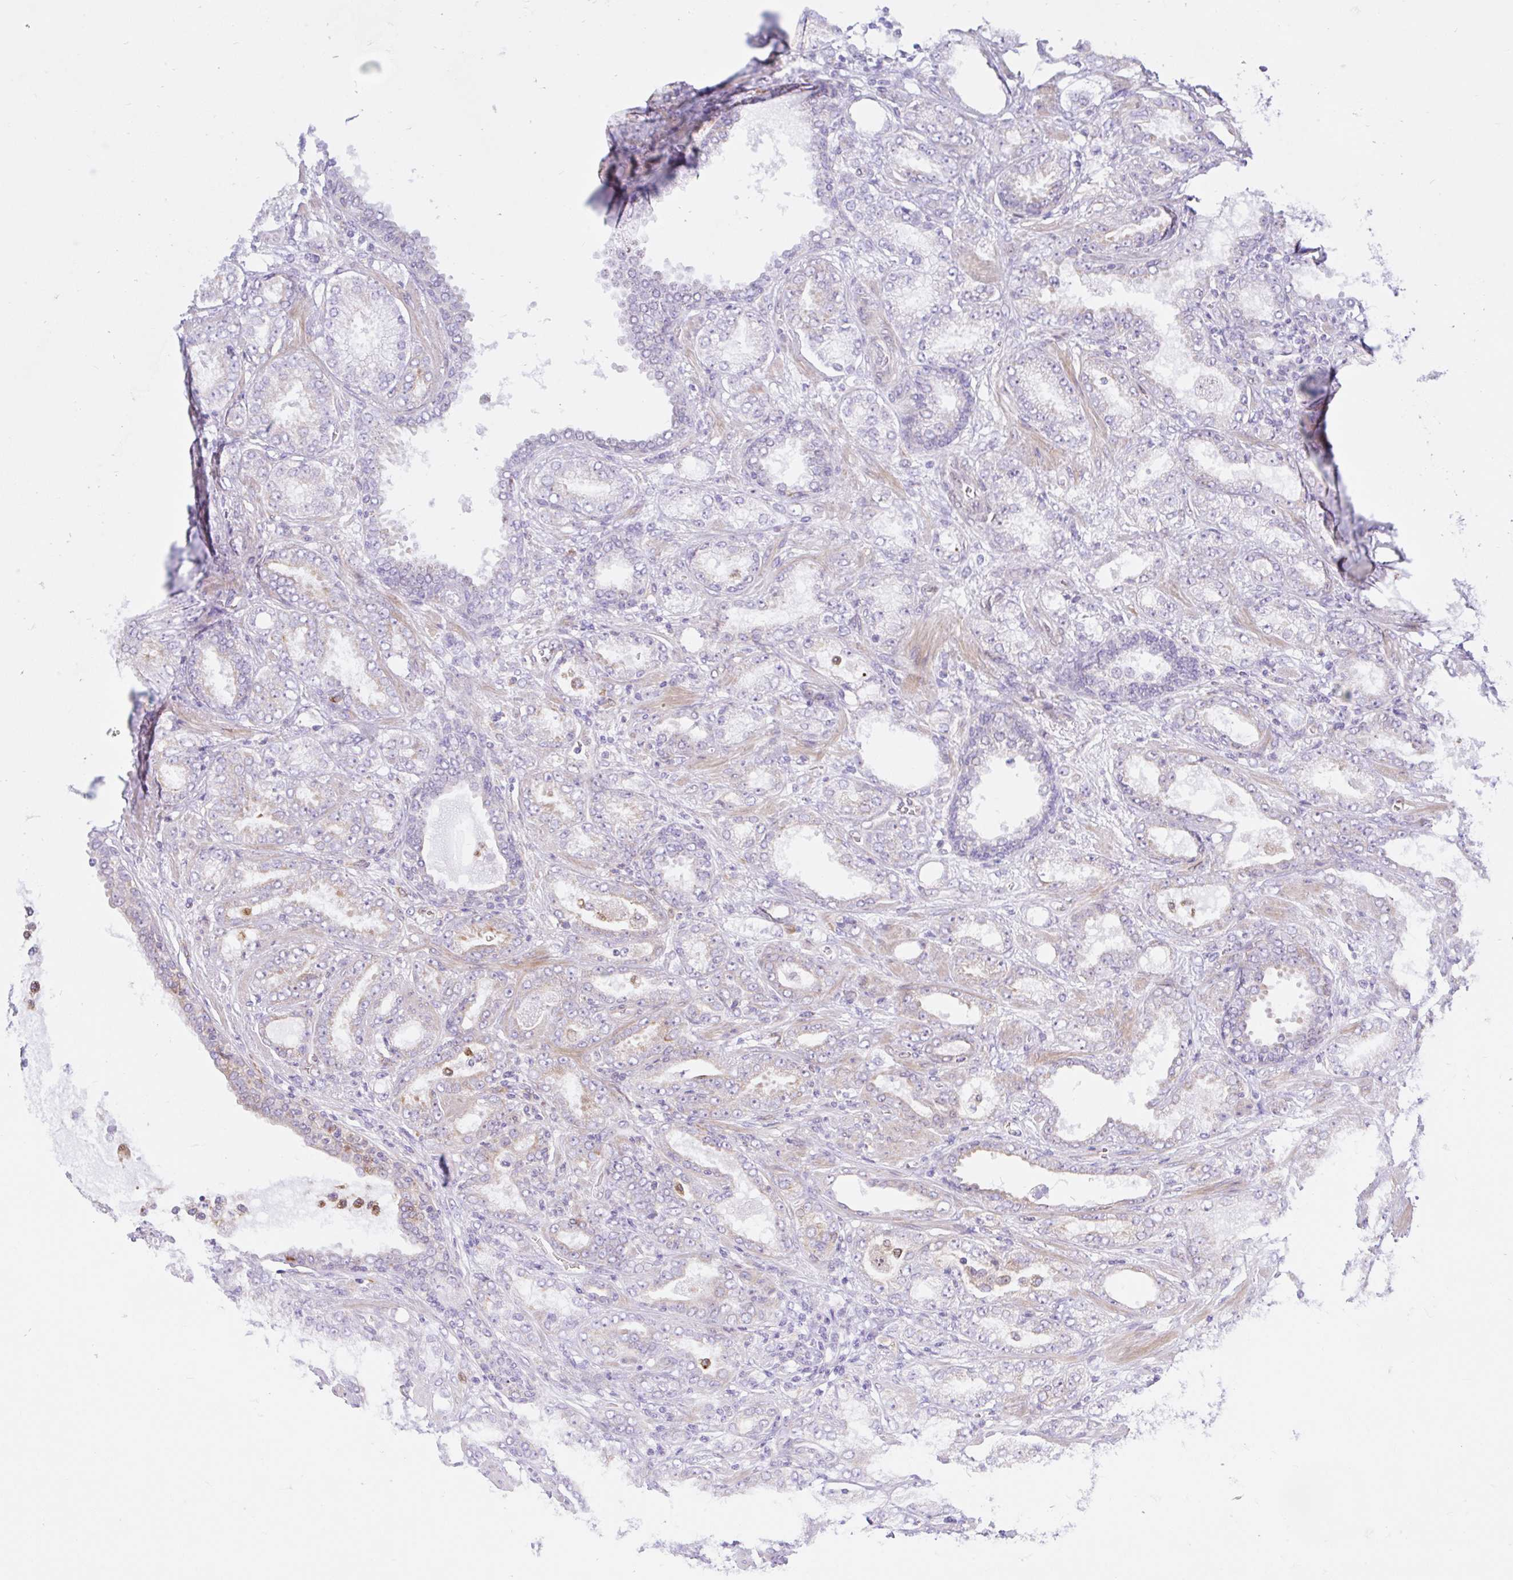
{"staining": {"intensity": "negative", "quantity": "none", "location": "none"}, "tissue": "prostate cancer", "cell_type": "Tumor cells", "image_type": "cancer", "snomed": [{"axis": "morphology", "description": "Adenocarcinoma, High grade"}, {"axis": "topography", "description": "Prostate"}], "caption": "The micrograph displays no significant expression in tumor cells of prostate cancer (high-grade adenocarcinoma).", "gene": "EEF1A2", "patient": {"sex": "male", "age": 72}}